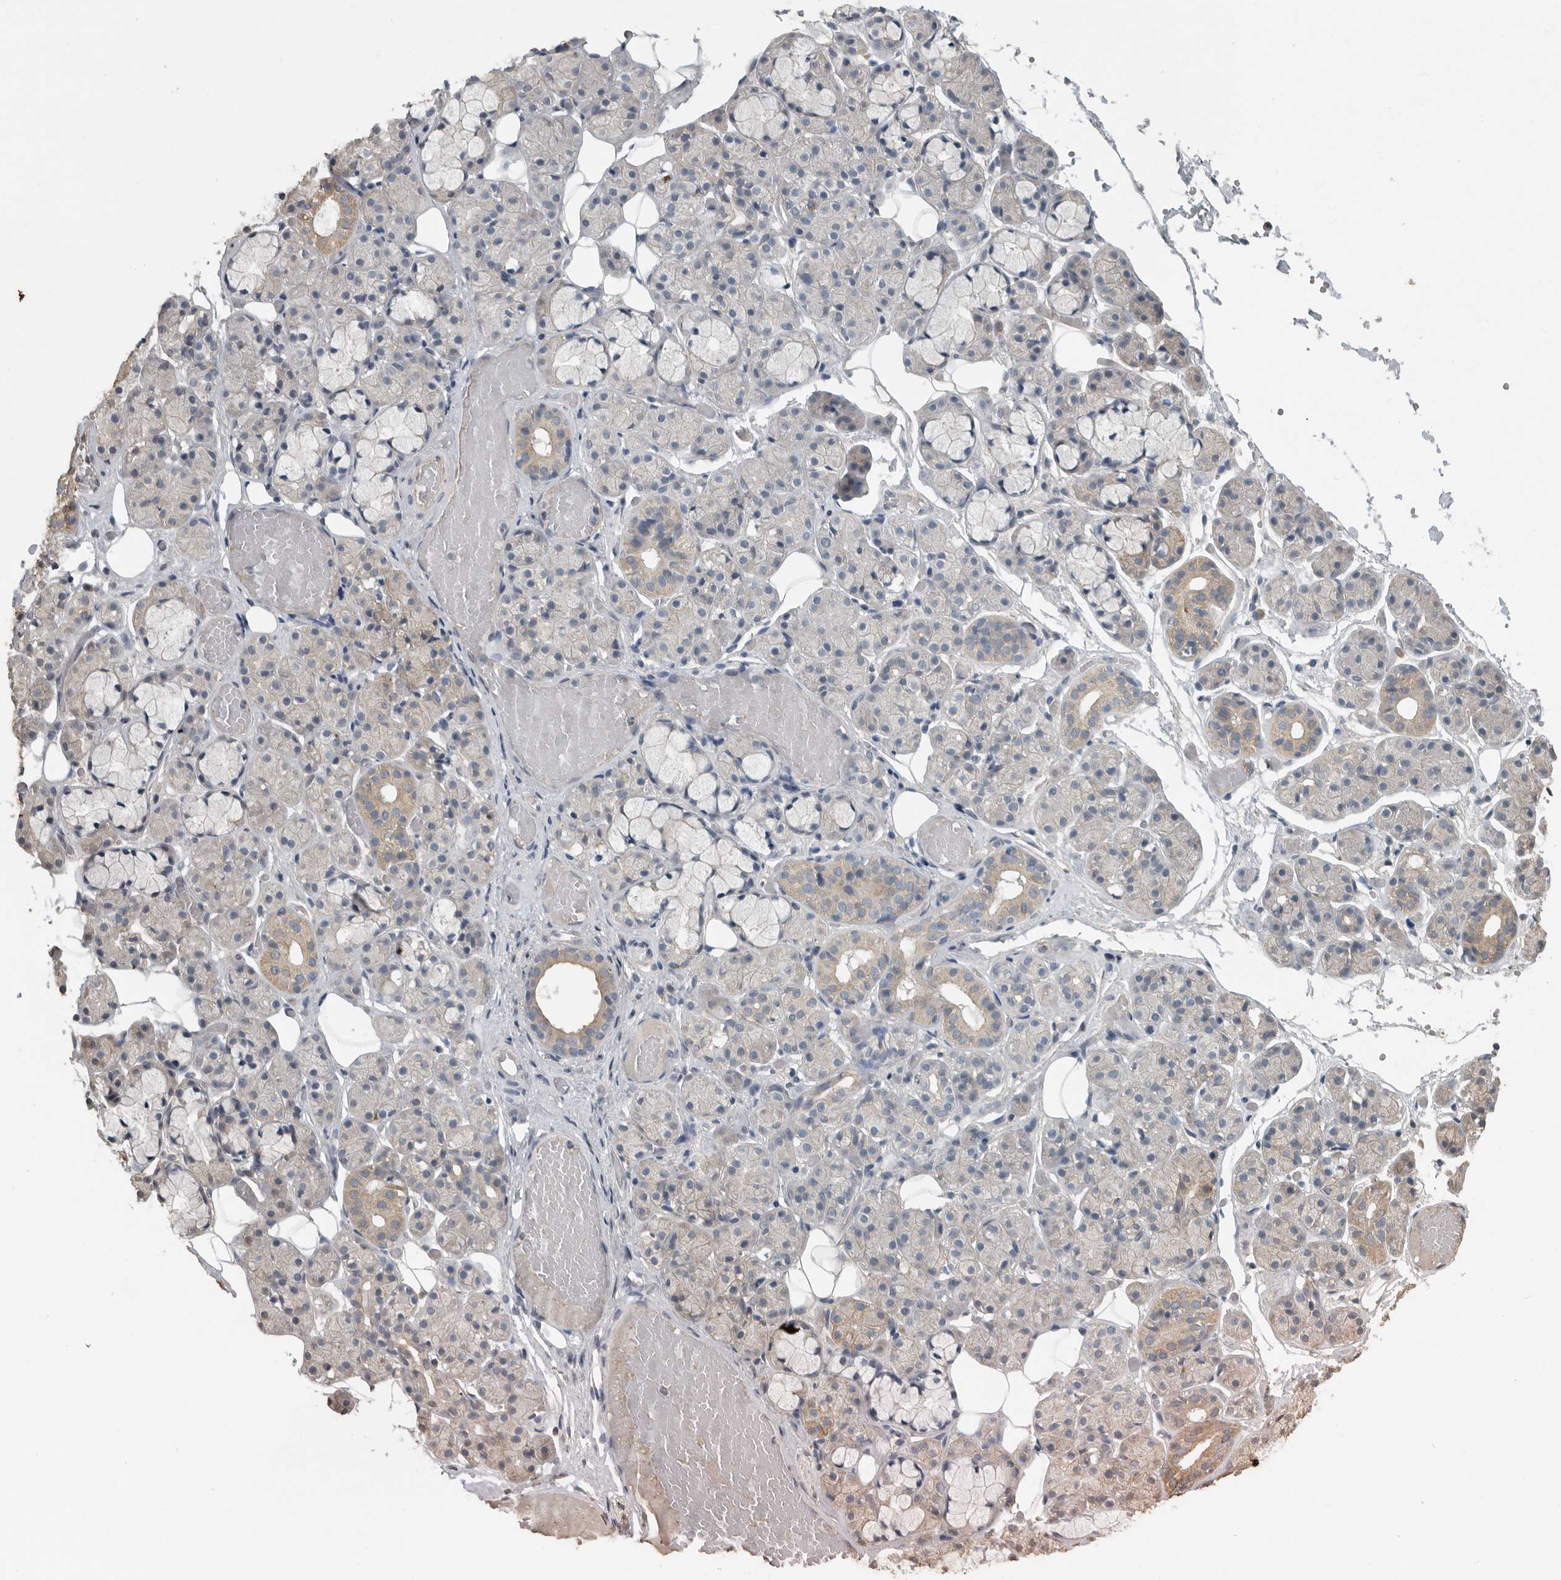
{"staining": {"intensity": "moderate", "quantity": "25%-75%", "location": "cytoplasmic/membranous"}, "tissue": "salivary gland", "cell_type": "Glandular cells", "image_type": "normal", "snomed": [{"axis": "morphology", "description": "Normal tissue, NOS"}, {"axis": "topography", "description": "Salivary gland"}], "caption": "The image reveals a brown stain indicating the presence of a protein in the cytoplasmic/membranous of glandular cells in salivary gland. (Brightfield microscopy of DAB IHC at high magnification).", "gene": "AFAP1", "patient": {"sex": "male", "age": 63}}